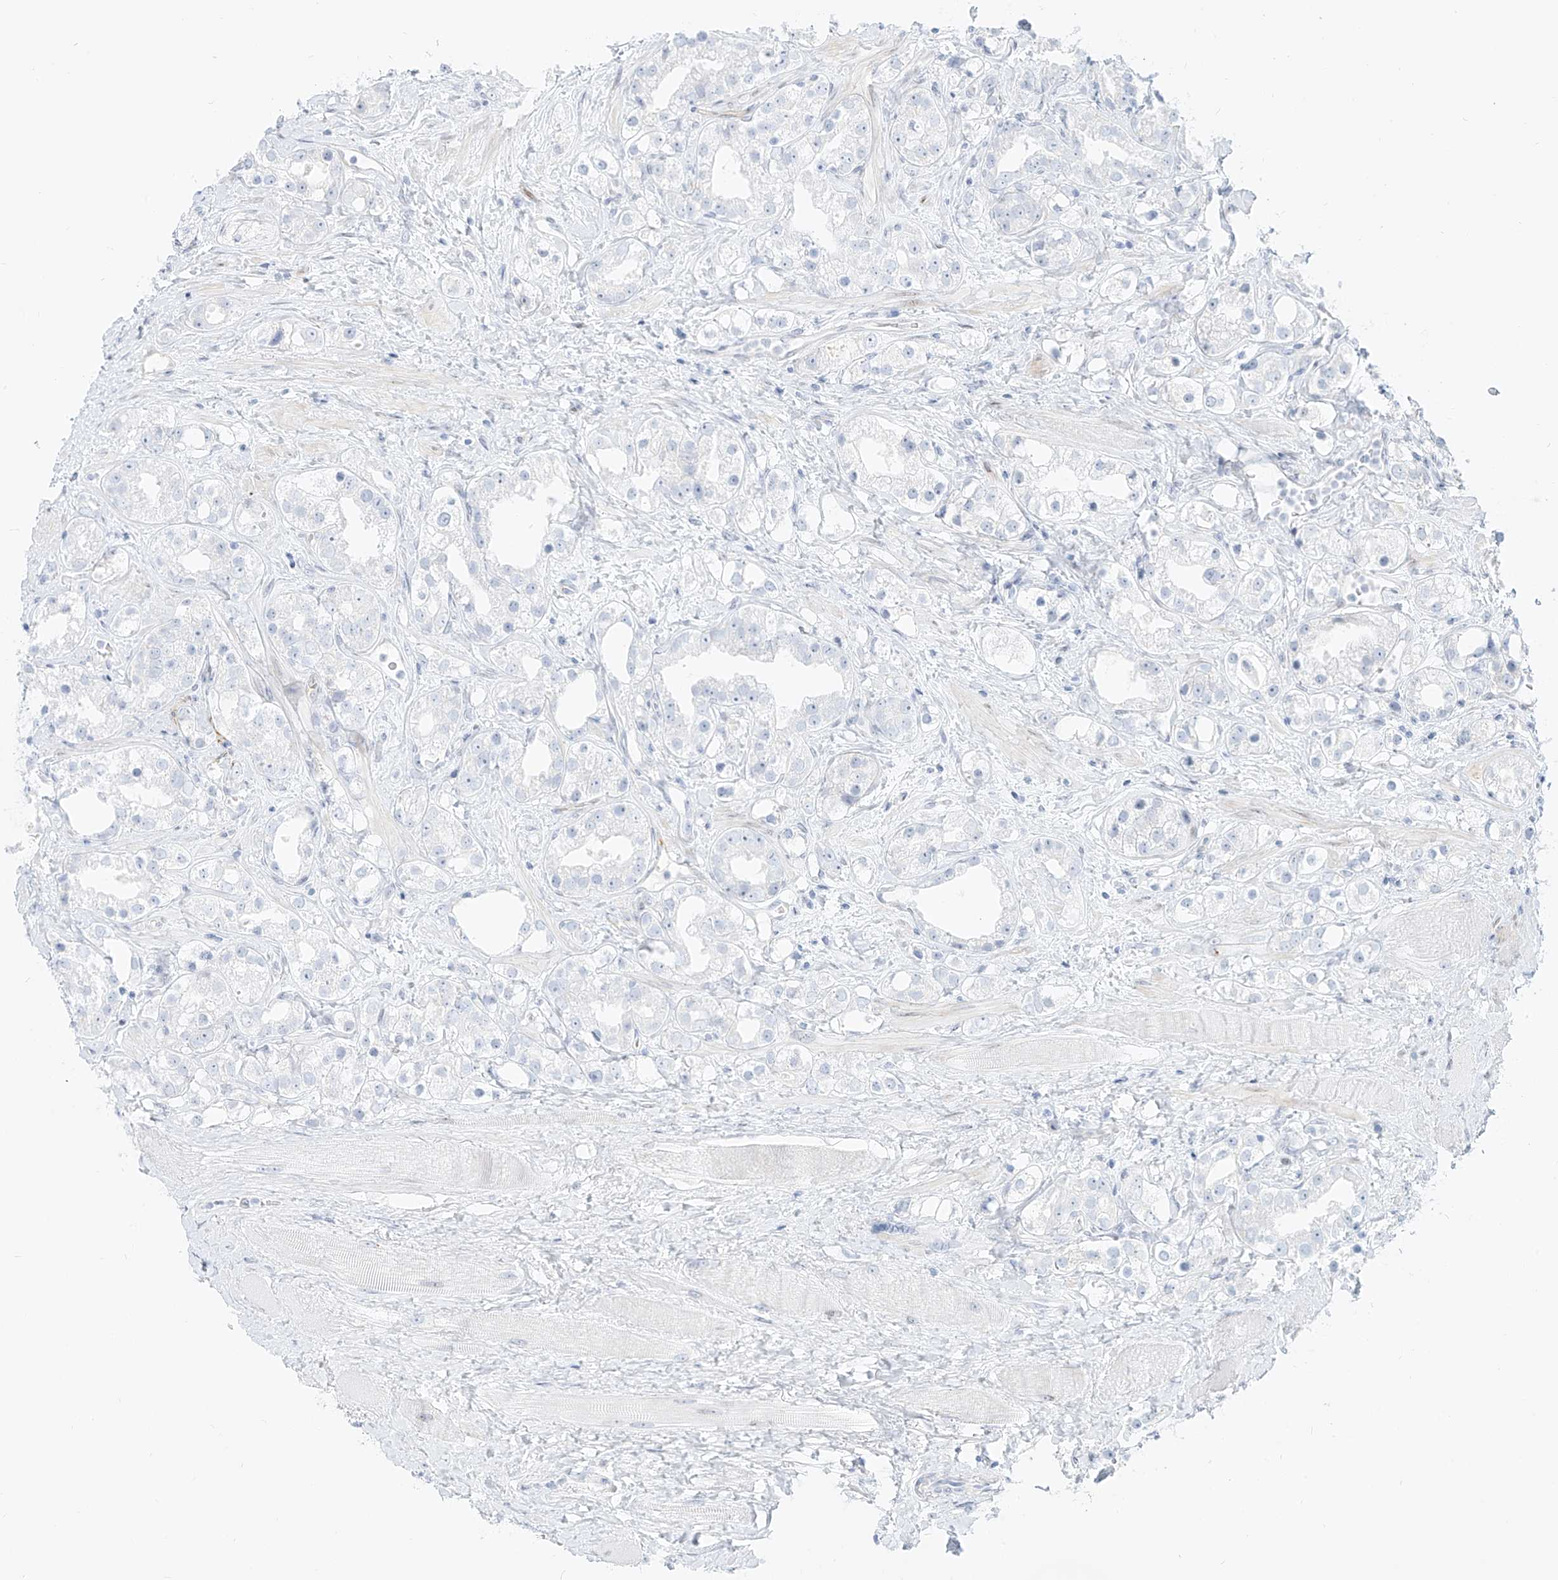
{"staining": {"intensity": "negative", "quantity": "none", "location": "none"}, "tissue": "prostate cancer", "cell_type": "Tumor cells", "image_type": "cancer", "snomed": [{"axis": "morphology", "description": "Adenocarcinoma, NOS"}, {"axis": "topography", "description": "Prostate"}], "caption": "This is an immunohistochemistry (IHC) photomicrograph of prostate cancer (adenocarcinoma). There is no positivity in tumor cells.", "gene": "NHSL1", "patient": {"sex": "male", "age": 79}}